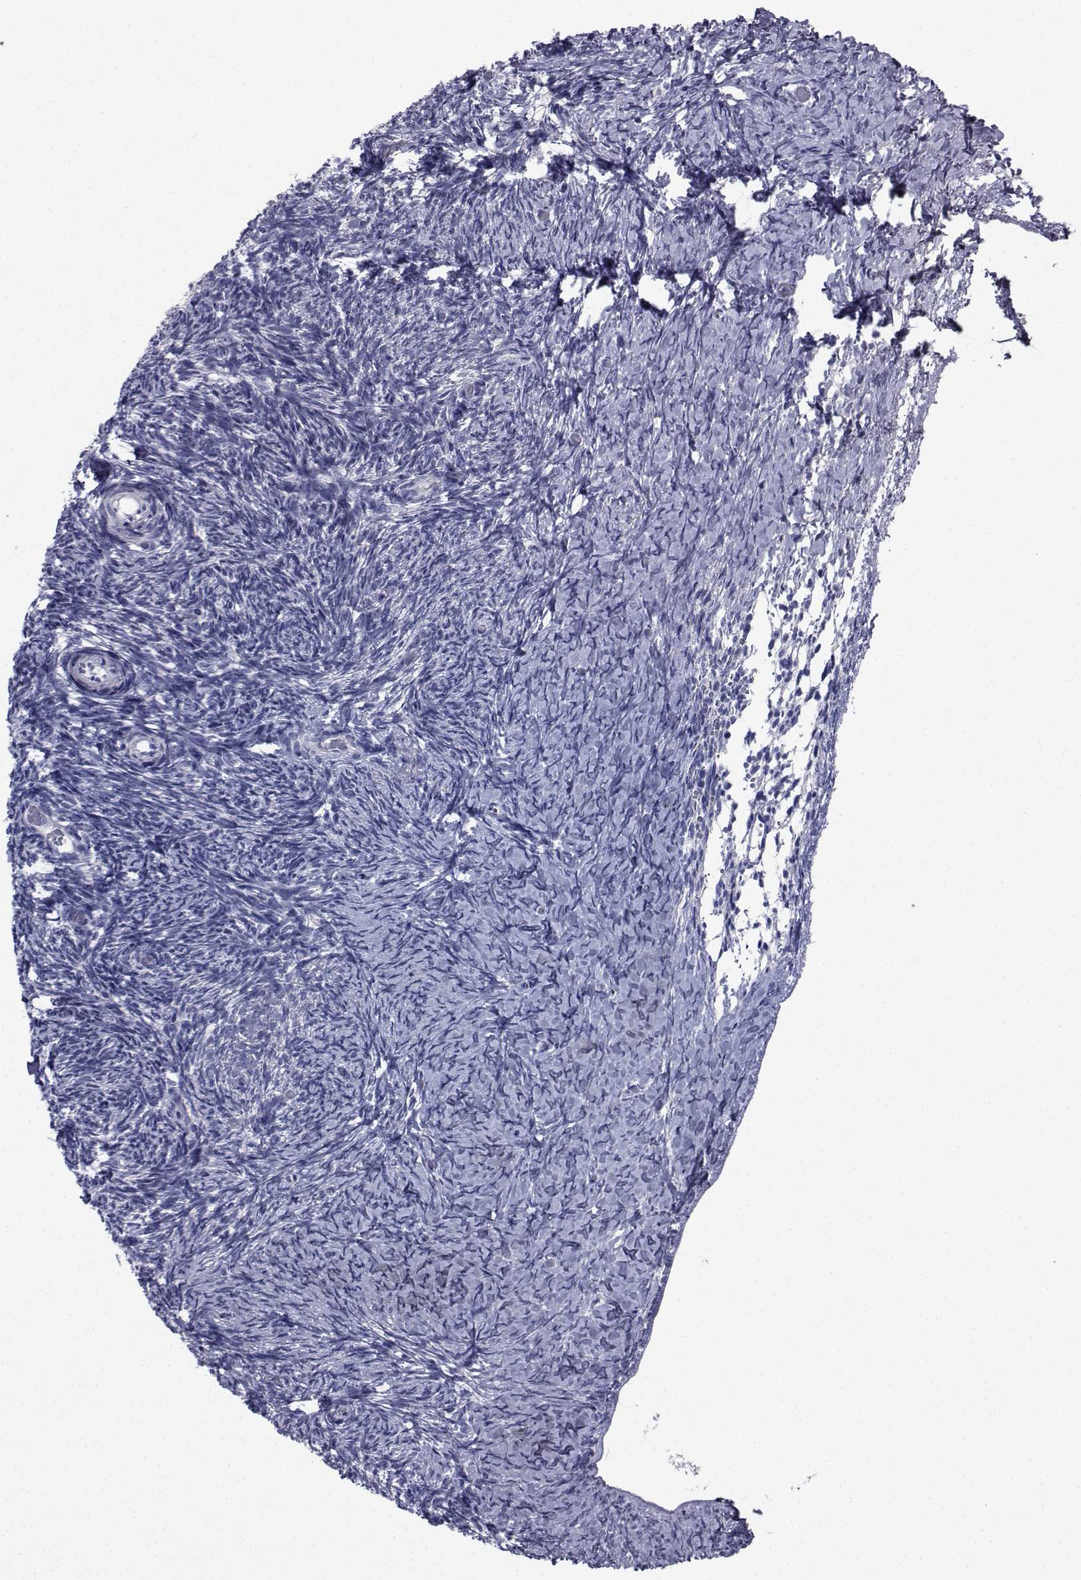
{"staining": {"intensity": "negative", "quantity": "none", "location": "none"}, "tissue": "ovary", "cell_type": "Follicle cells", "image_type": "normal", "snomed": [{"axis": "morphology", "description": "Normal tissue, NOS"}, {"axis": "topography", "description": "Ovary"}], "caption": "High power microscopy image of an IHC photomicrograph of benign ovary, revealing no significant positivity in follicle cells. Brightfield microscopy of immunohistochemistry stained with DAB (3,3'-diaminobenzidine) (brown) and hematoxylin (blue), captured at high magnification.", "gene": "CHRNA1", "patient": {"sex": "female", "age": 39}}